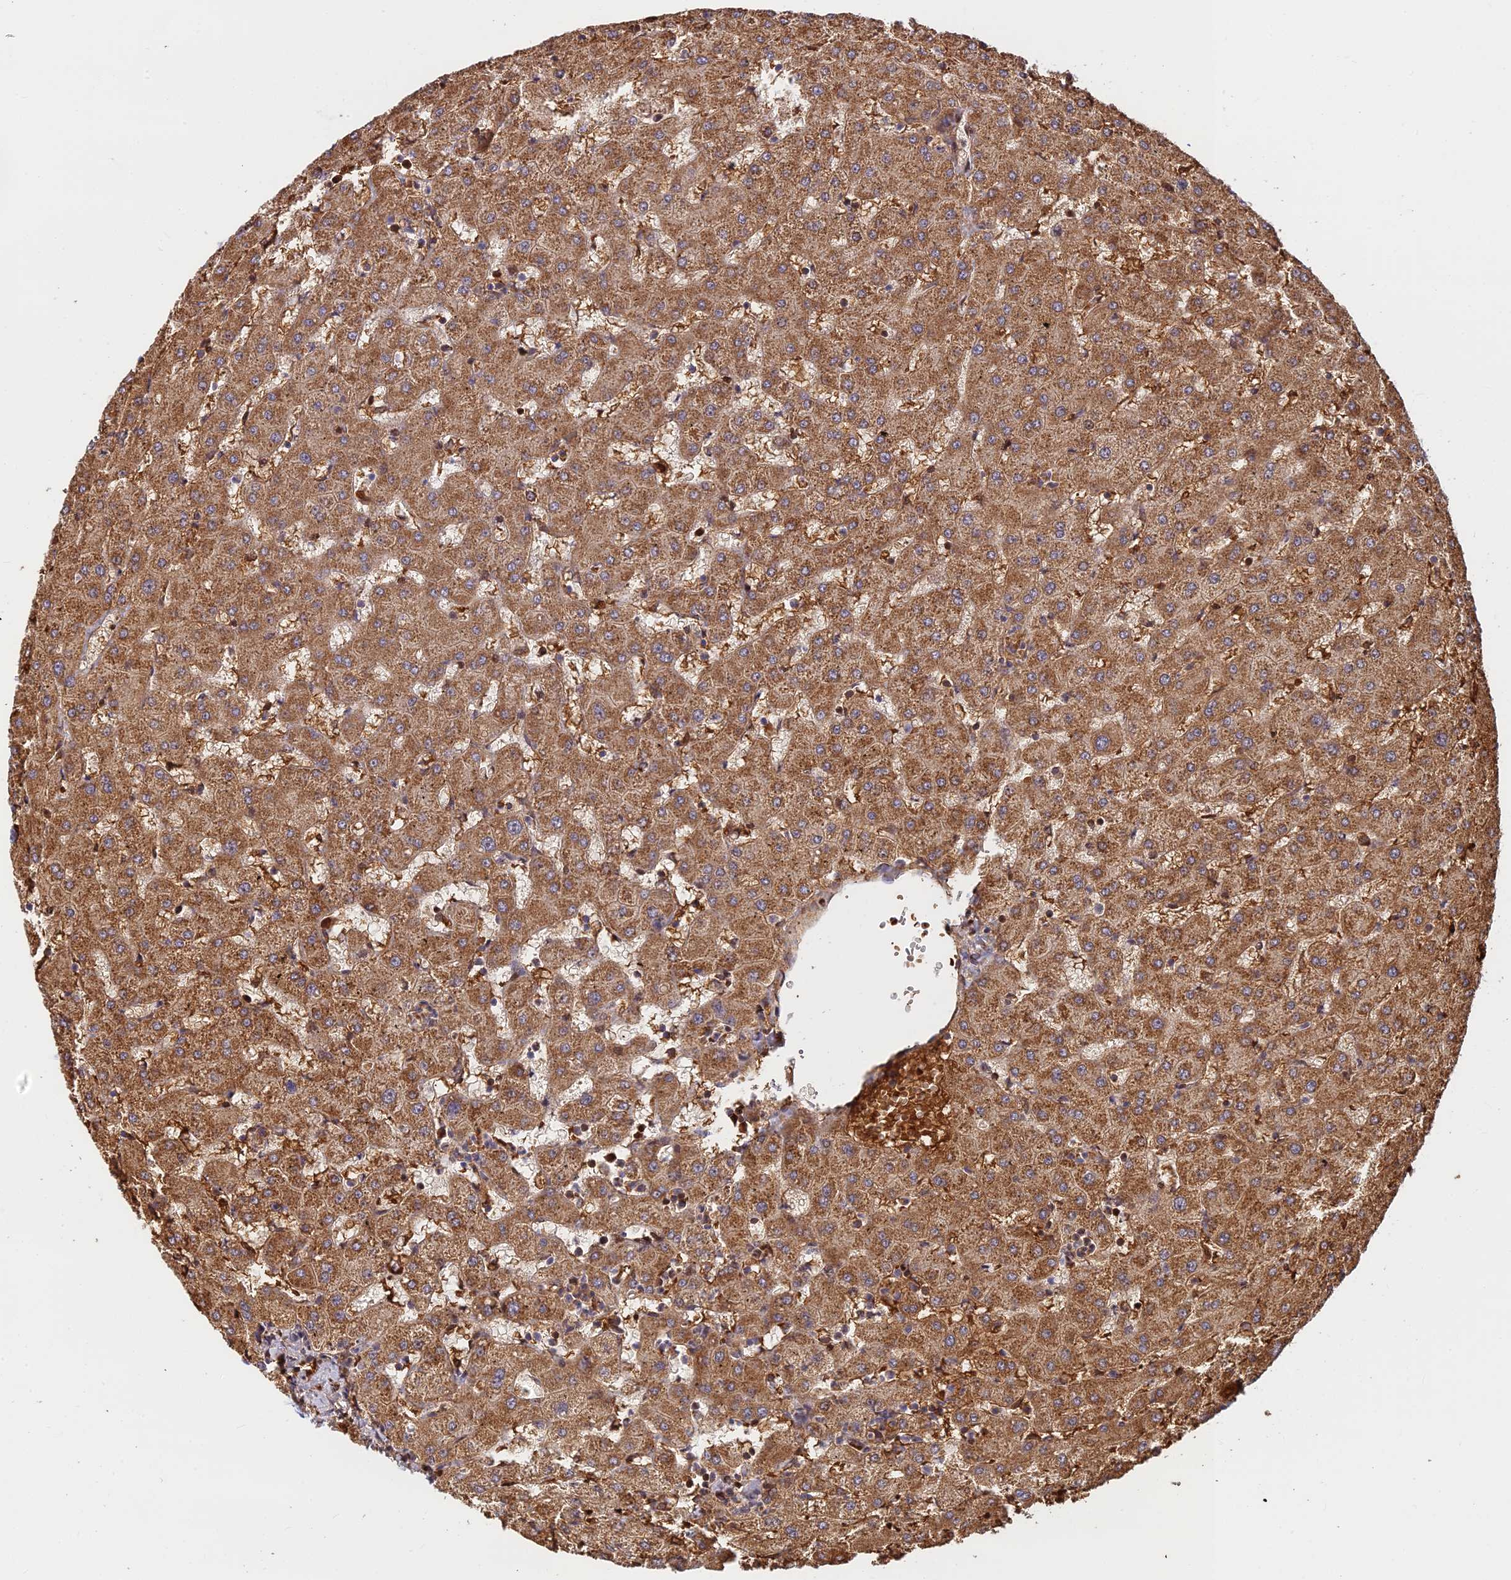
{"staining": {"intensity": "negative", "quantity": "none", "location": "none"}, "tissue": "liver", "cell_type": "Cholangiocytes", "image_type": "normal", "snomed": [{"axis": "morphology", "description": "Normal tissue, NOS"}, {"axis": "topography", "description": "Liver"}], "caption": "This is a photomicrograph of immunohistochemistry staining of unremarkable liver, which shows no positivity in cholangiocytes. (IHC, brightfield microscopy, high magnification).", "gene": "UFSP2", "patient": {"sex": "female", "age": 63}}